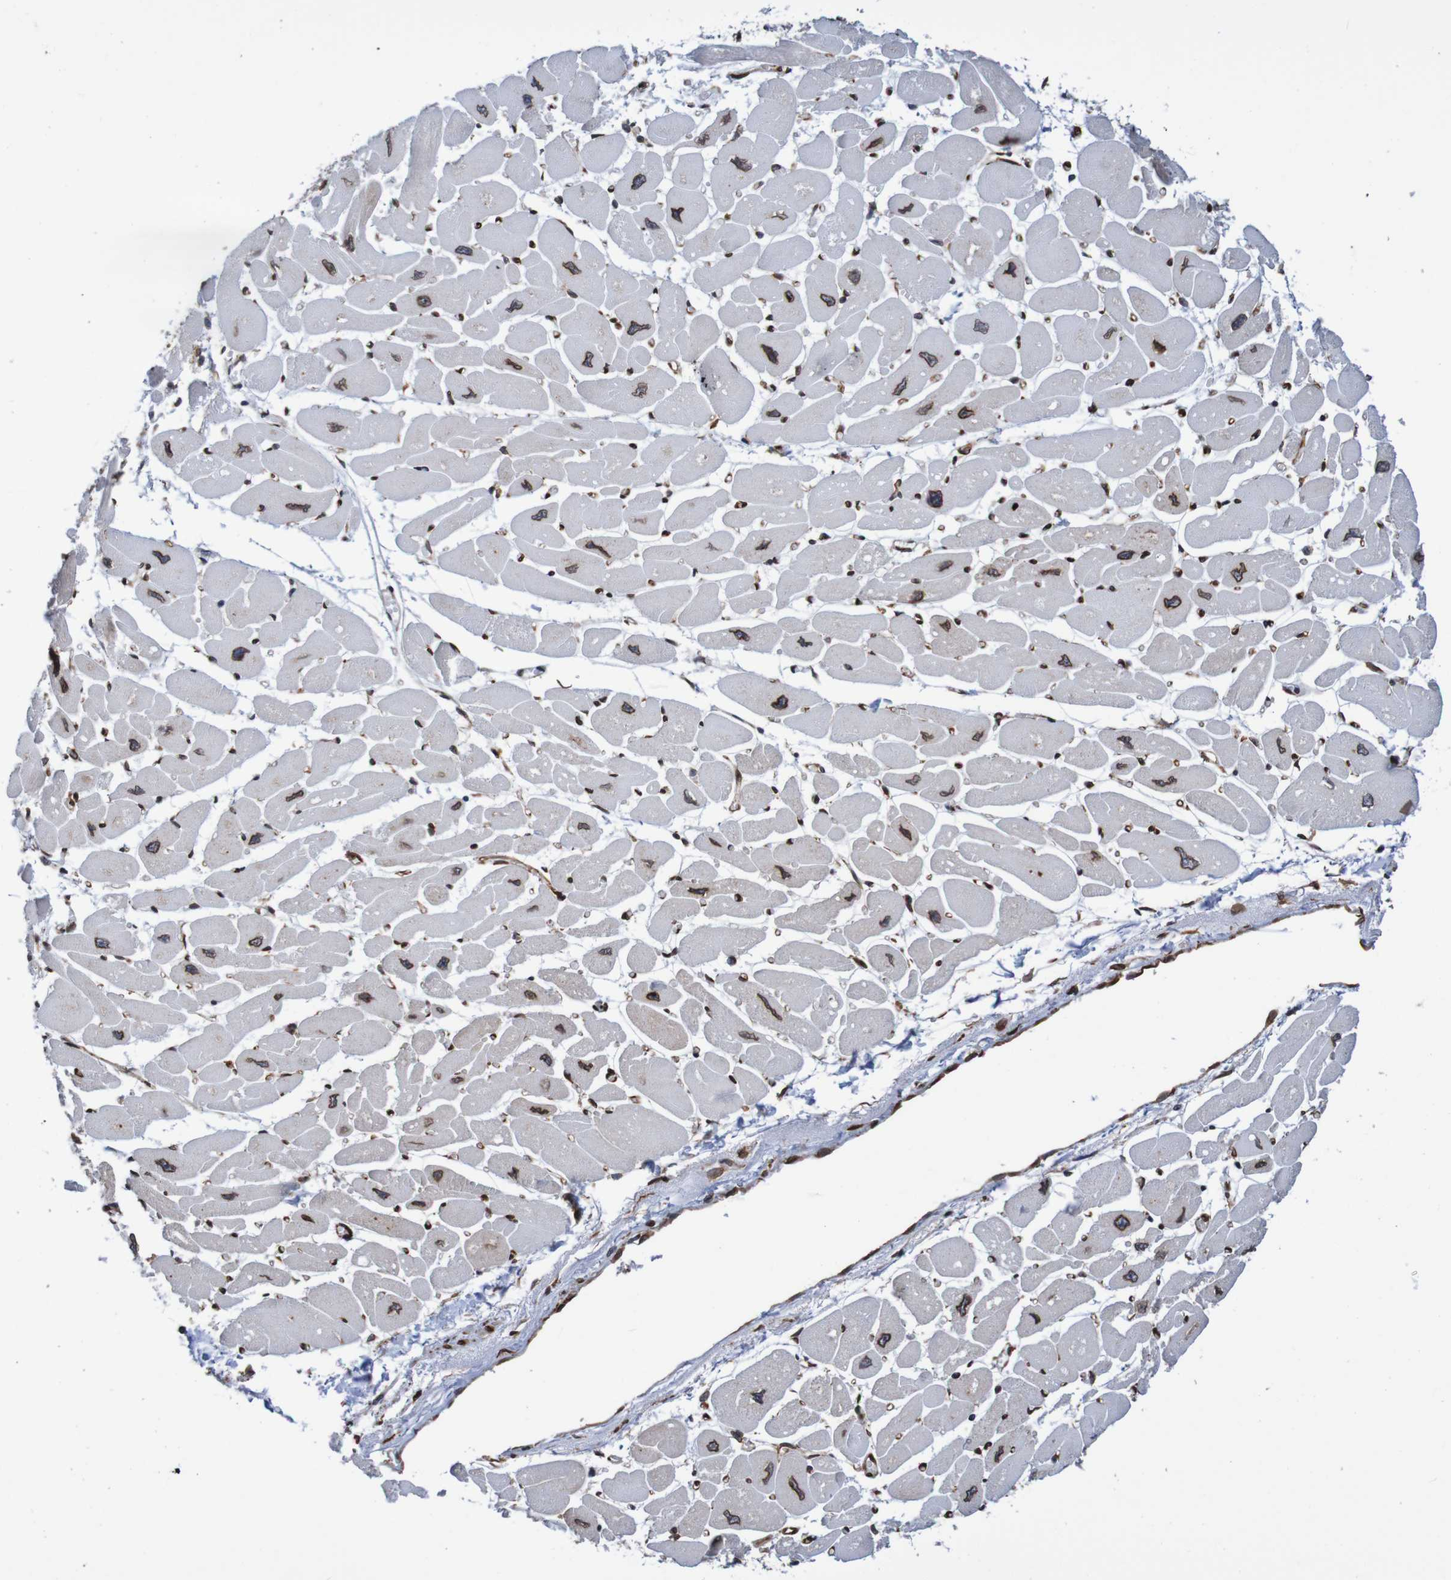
{"staining": {"intensity": "strong", "quantity": "25%-75%", "location": "cytoplasmic/membranous,nuclear"}, "tissue": "heart muscle", "cell_type": "Cardiomyocytes", "image_type": "normal", "snomed": [{"axis": "morphology", "description": "Normal tissue, NOS"}, {"axis": "topography", "description": "Heart"}], "caption": "The photomicrograph demonstrates immunohistochemical staining of benign heart muscle. There is strong cytoplasmic/membranous,nuclear positivity is identified in about 25%-75% of cardiomyocytes.", "gene": "TMEM109", "patient": {"sex": "female", "age": 54}}